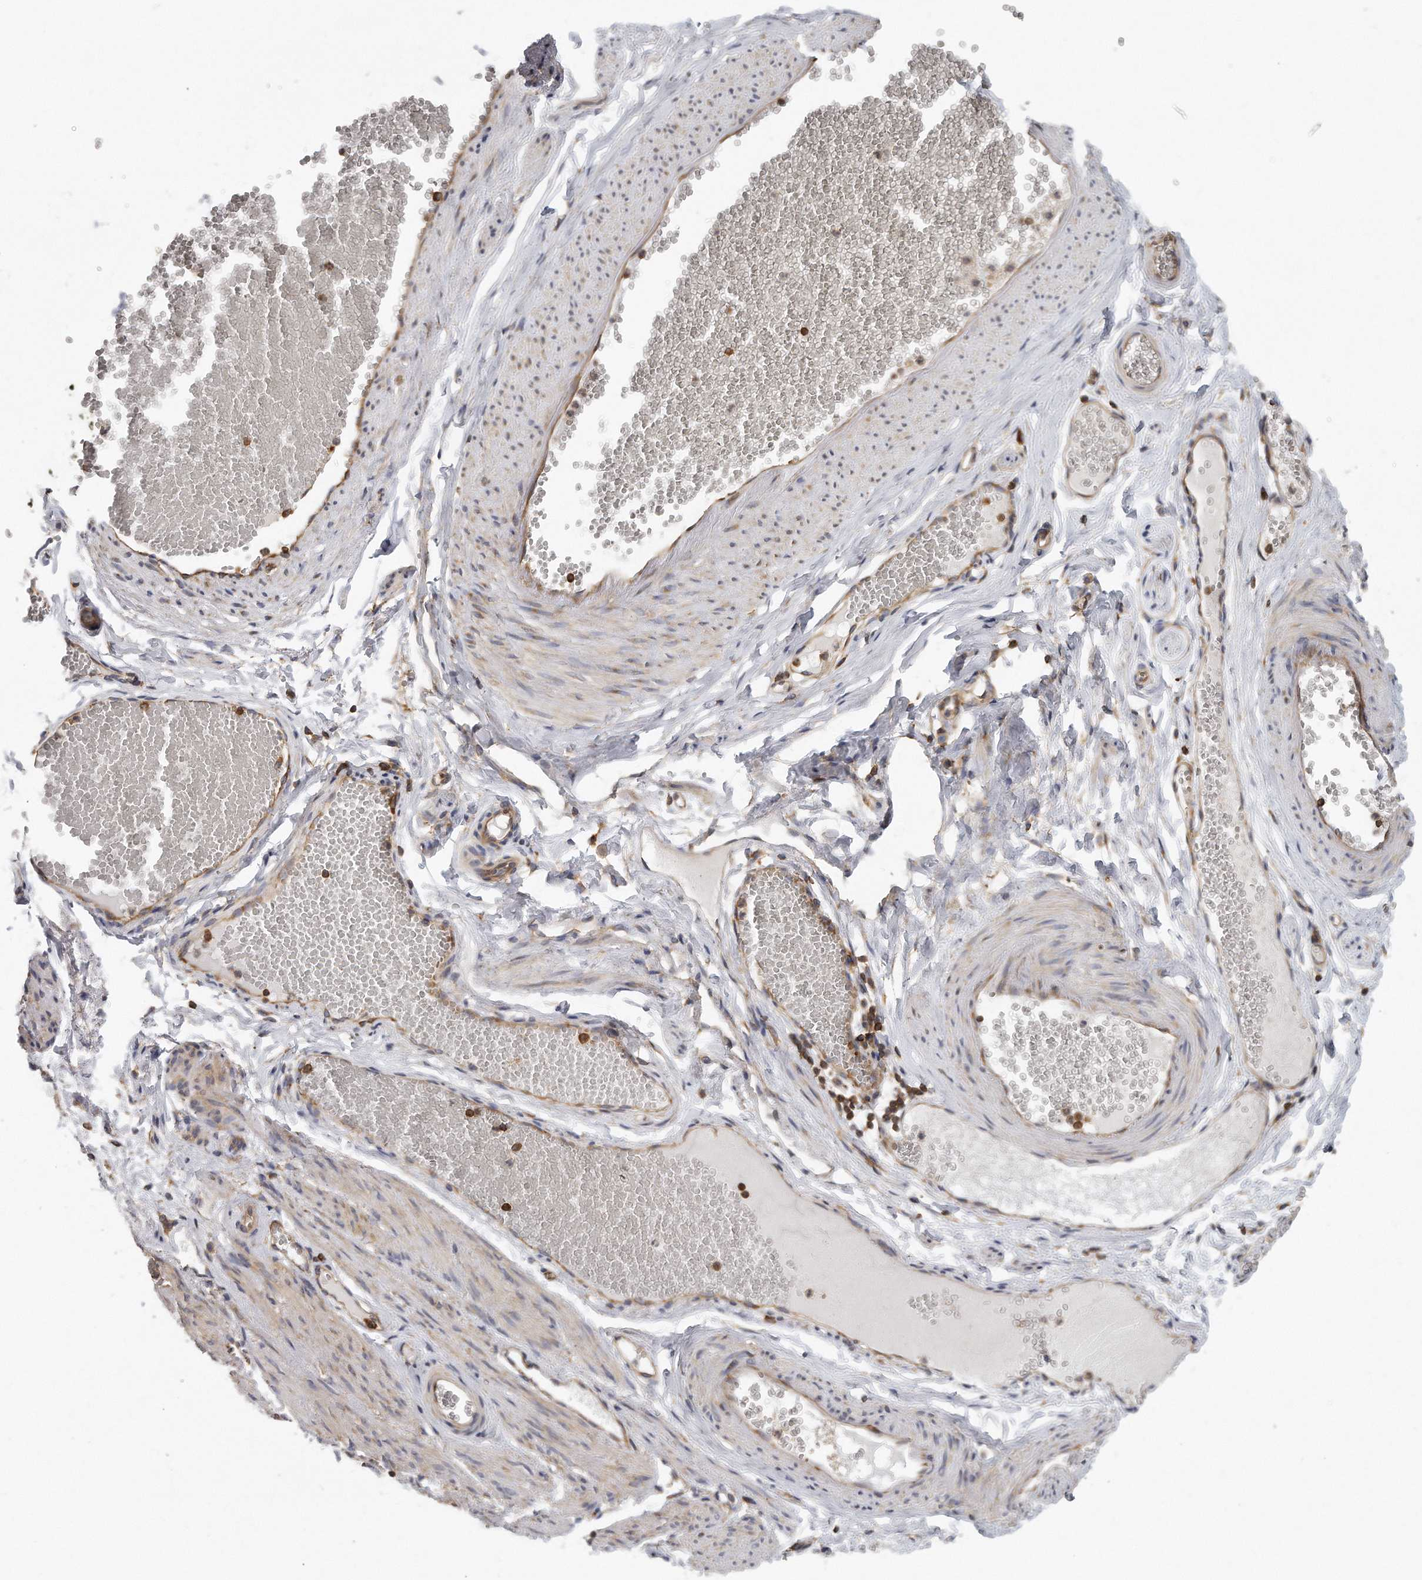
{"staining": {"intensity": "moderate", "quantity": ">75%", "location": "cytoplasmic/membranous"}, "tissue": "soft tissue", "cell_type": "Fibroblasts", "image_type": "normal", "snomed": [{"axis": "morphology", "description": "Normal tissue, NOS"}, {"axis": "topography", "description": "Smooth muscle"}, {"axis": "topography", "description": "Peripheral nerve tissue"}], "caption": "A high-resolution image shows immunohistochemistry (IHC) staining of benign soft tissue, which exhibits moderate cytoplasmic/membranous expression in approximately >75% of fibroblasts.", "gene": "EIF3I", "patient": {"sex": "female", "age": 39}}